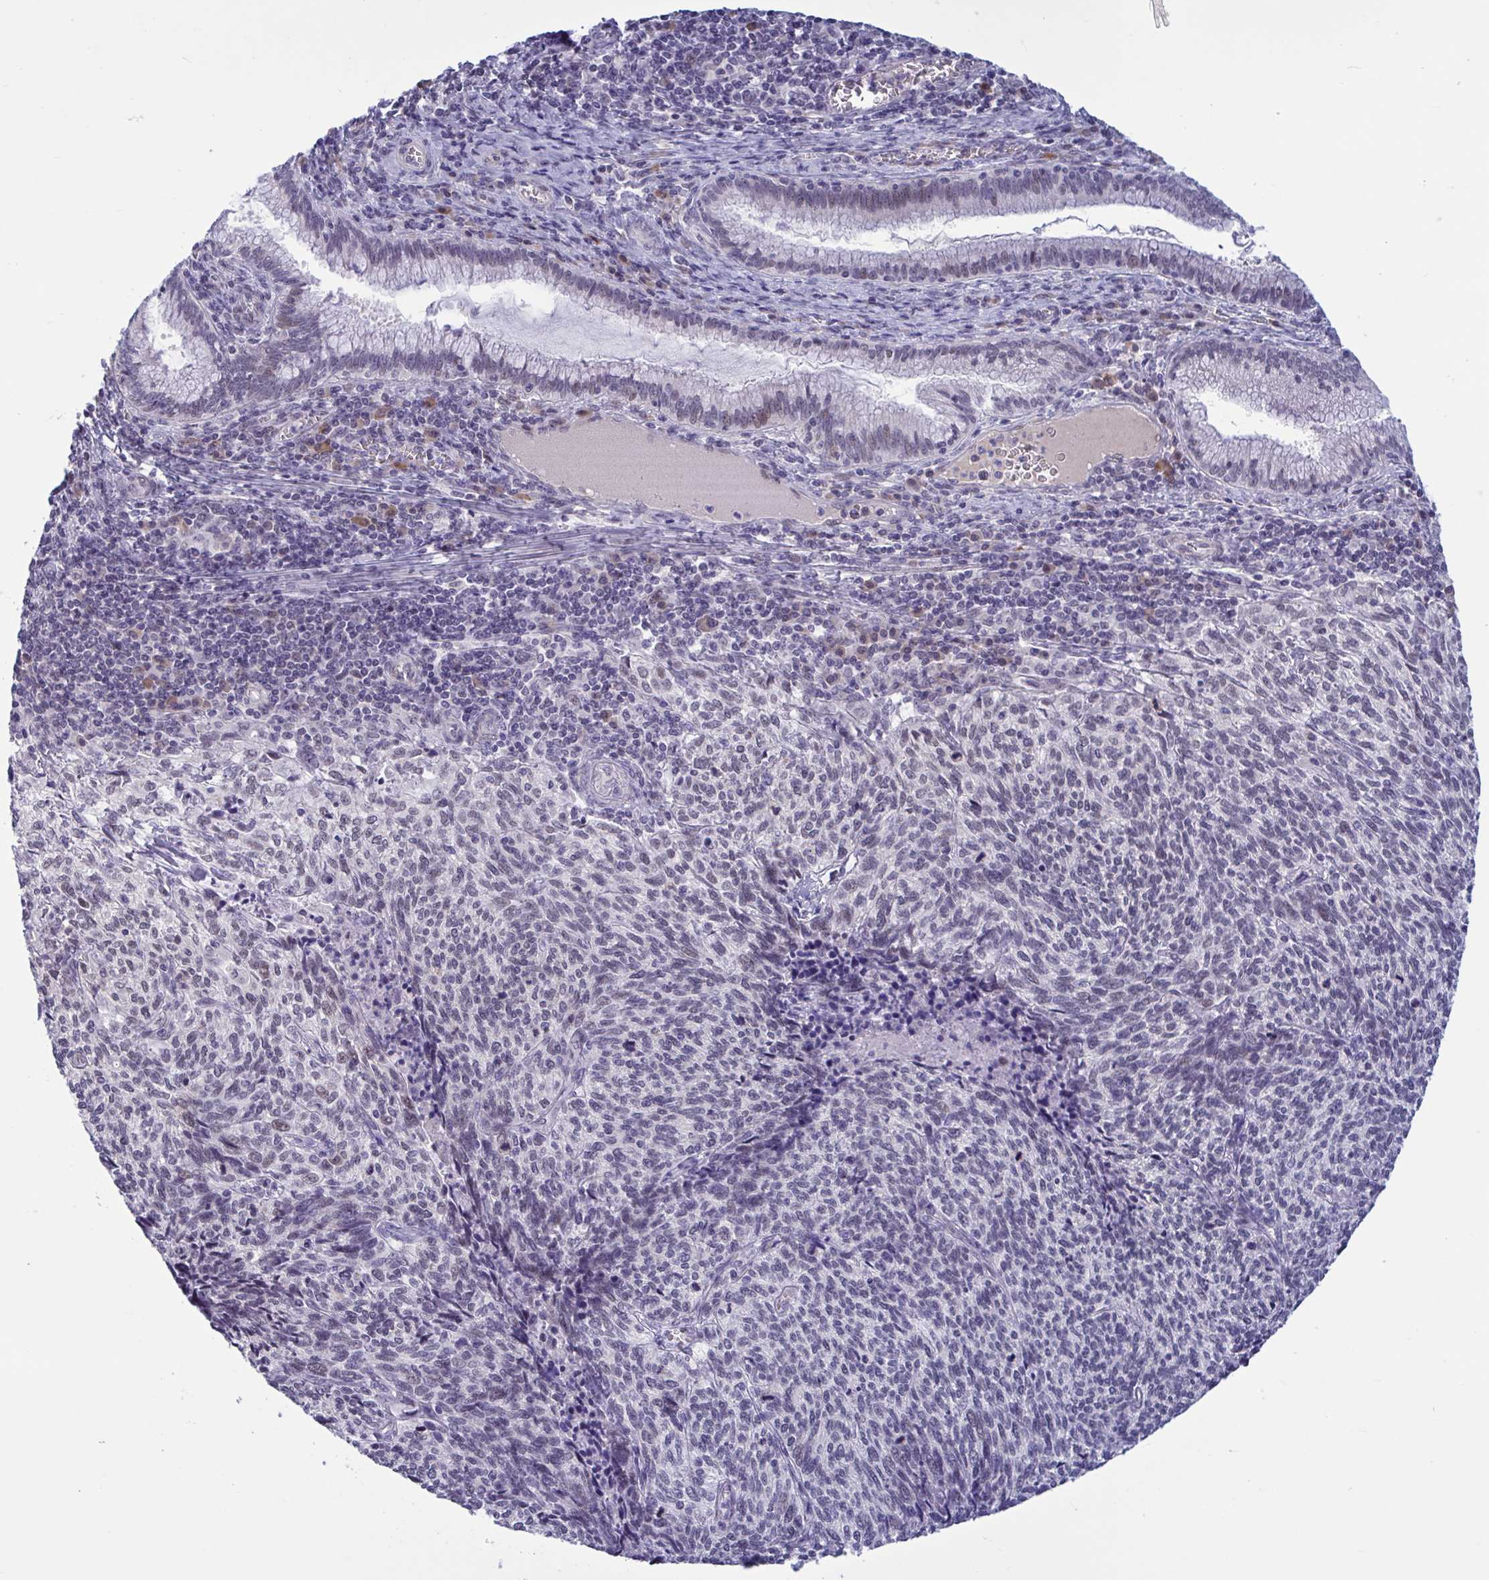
{"staining": {"intensity": "negative", "quantity": "none", "location": "none"}, "tissue": "cervical cancer", "cell_type": "Tumor cells", "image_type": "cancer", "snomed": [{"axis": "morphology", "description": "Squamous cell carcinoma, NOS"}, {"axis": "topography", "description": "Cervix"}], "caption": "Human cervical squamous cell carcinoma stained for a protein using immunohistochemistry (IHC) exhibits no expression in tumor cells.", "gene": "CNGB3", "patient": {"sex": "female", "age": 45}}